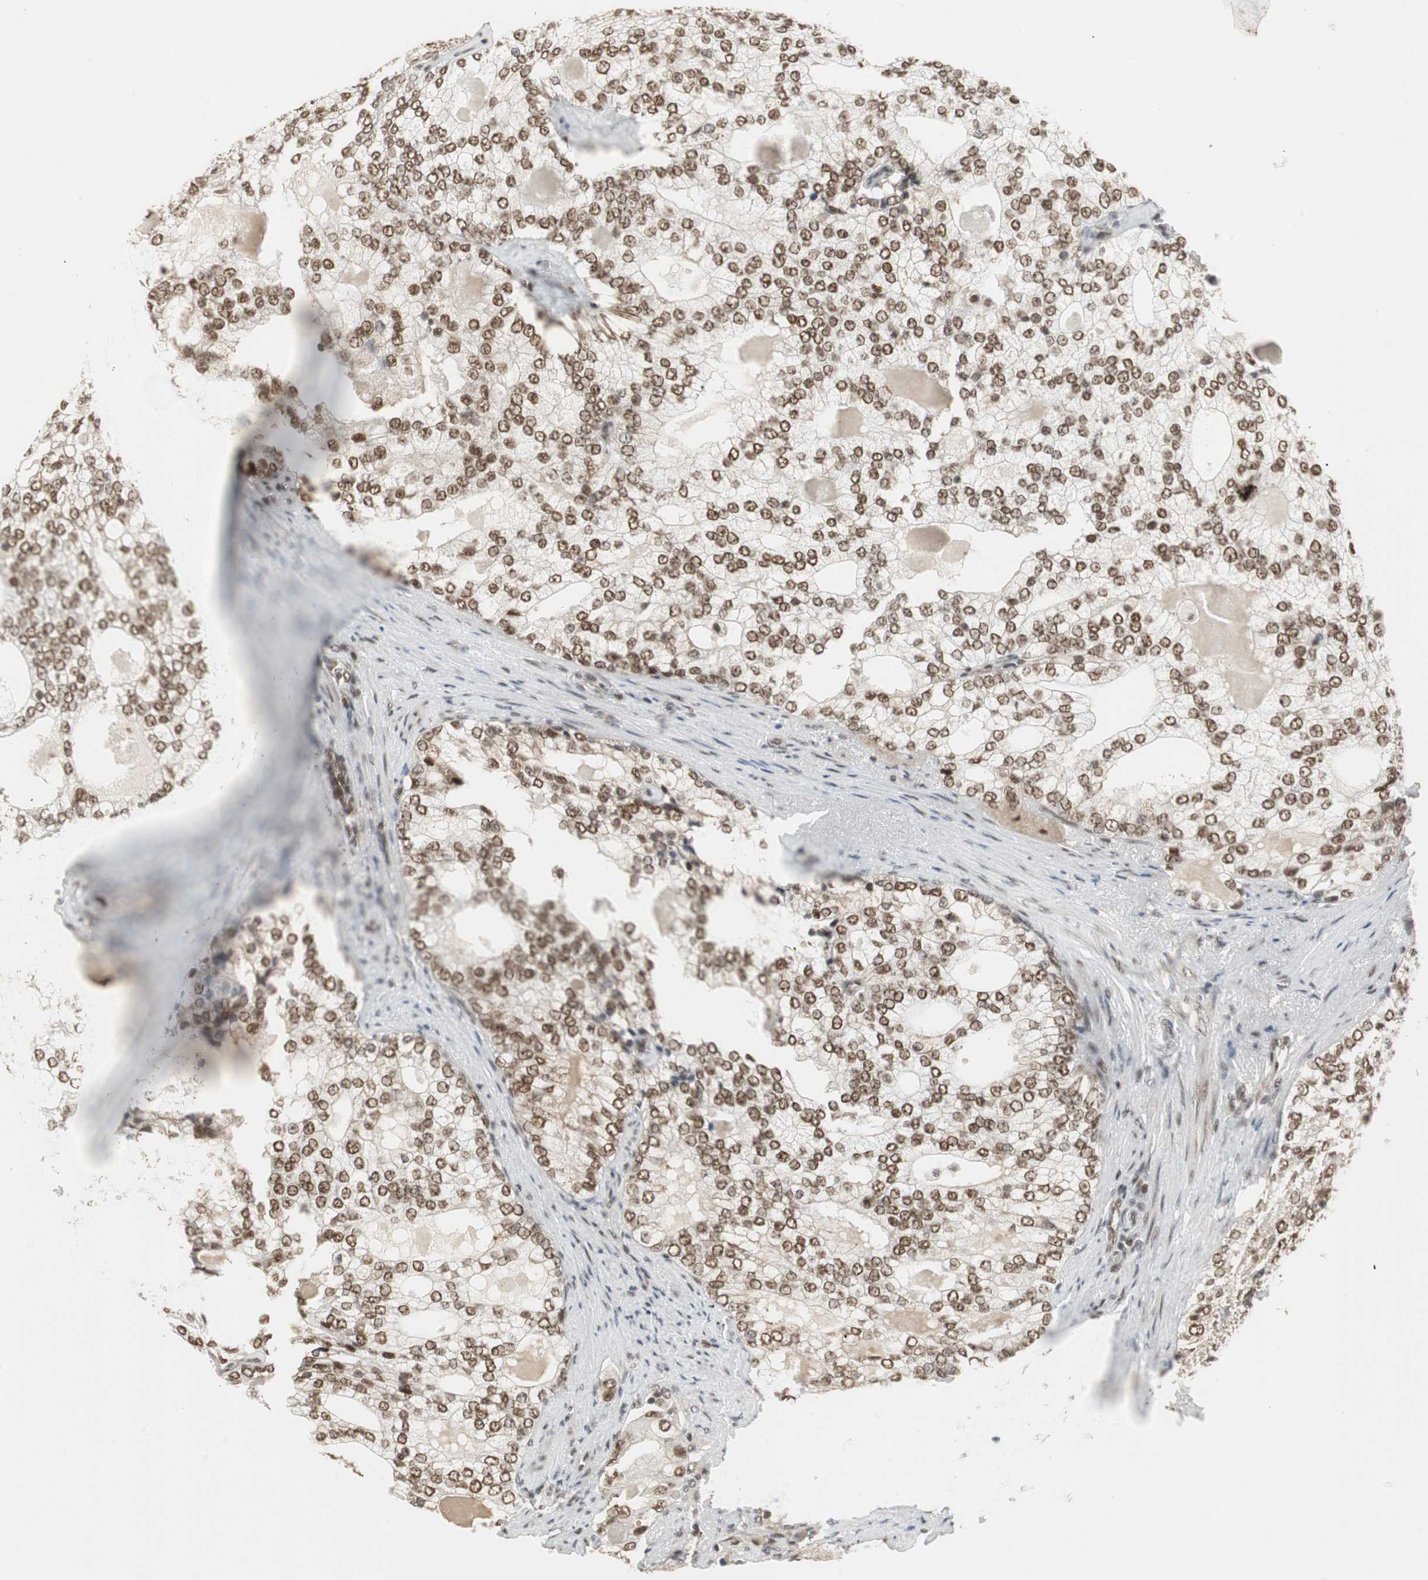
{"staining": {"intensity": "strong", "quantity": ">75%", "location": "nuclear"}, "tissue": "prostate cancer", "cell_type": "Tumor cells", "image_type": "cancer", "snomed": [{"axis": "morphology", "description": "Adenocarcinoma, High grade"}, {"axis": "topography", "description": "Prostate"}], "caption": "An image of human prostate cancer (high-grade adenocarcinoma) stained for a protein demonstrates strong nuclear brown staining in tumor cells.", "gene": "RTF1", "patient": {"sex": "male", "age": 66}}